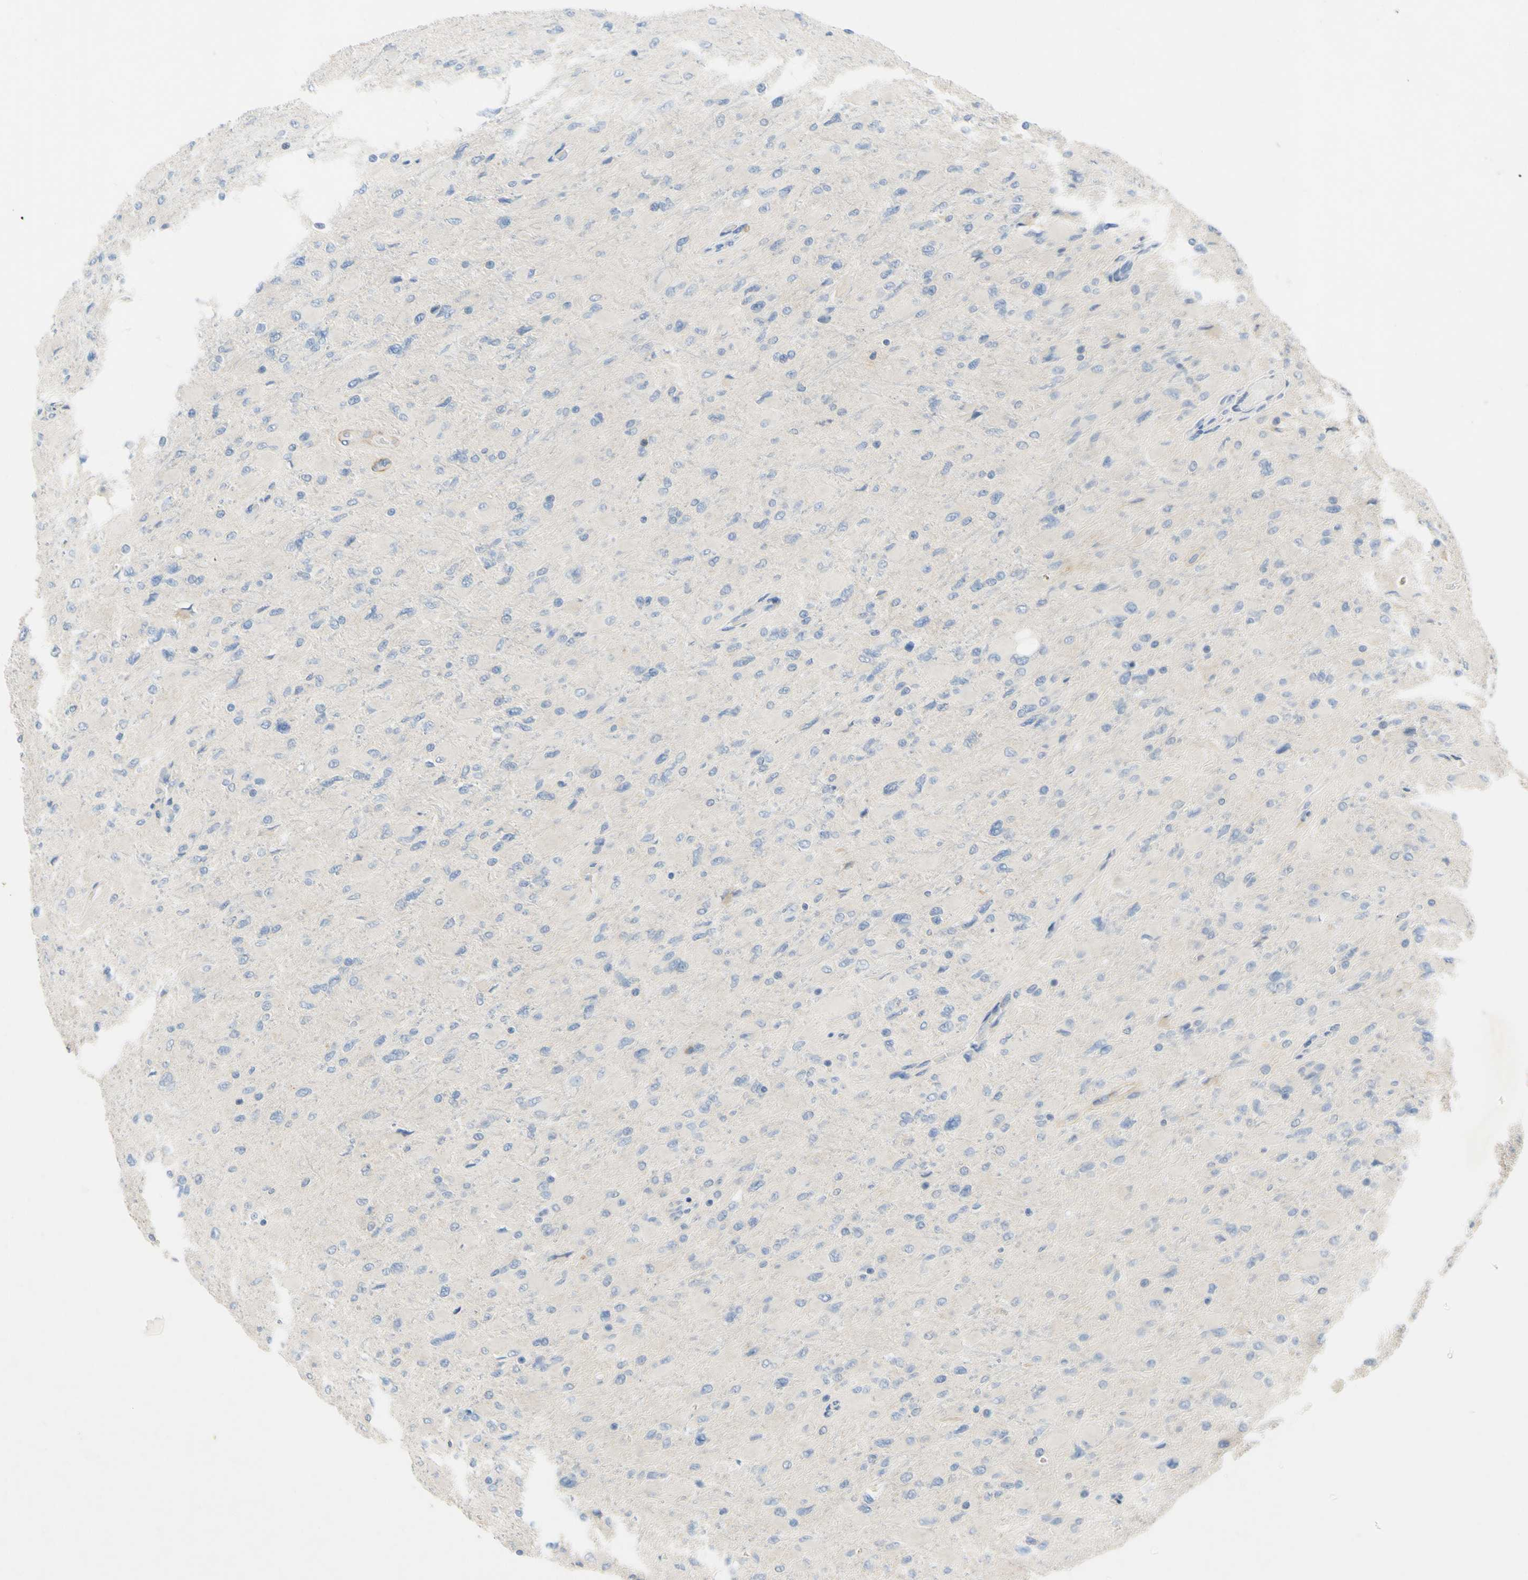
{"staining": {"intensity": "negative", "quantity": "none", "location": "none"}, "tissue": "glioma", "cell_type": "Tumor cells", "image_type": "cancer", "snomed": [{"axis": "morphology", "description": "Glioma, malignant, High grade"}, {"axis": "topography", "description": "Cerebral cortex"}], "caption": "The image shows no significant expression in tumor cells of glioma.", "gene": "CCNB2", "patient": {"sex": "female", "age": 36}}